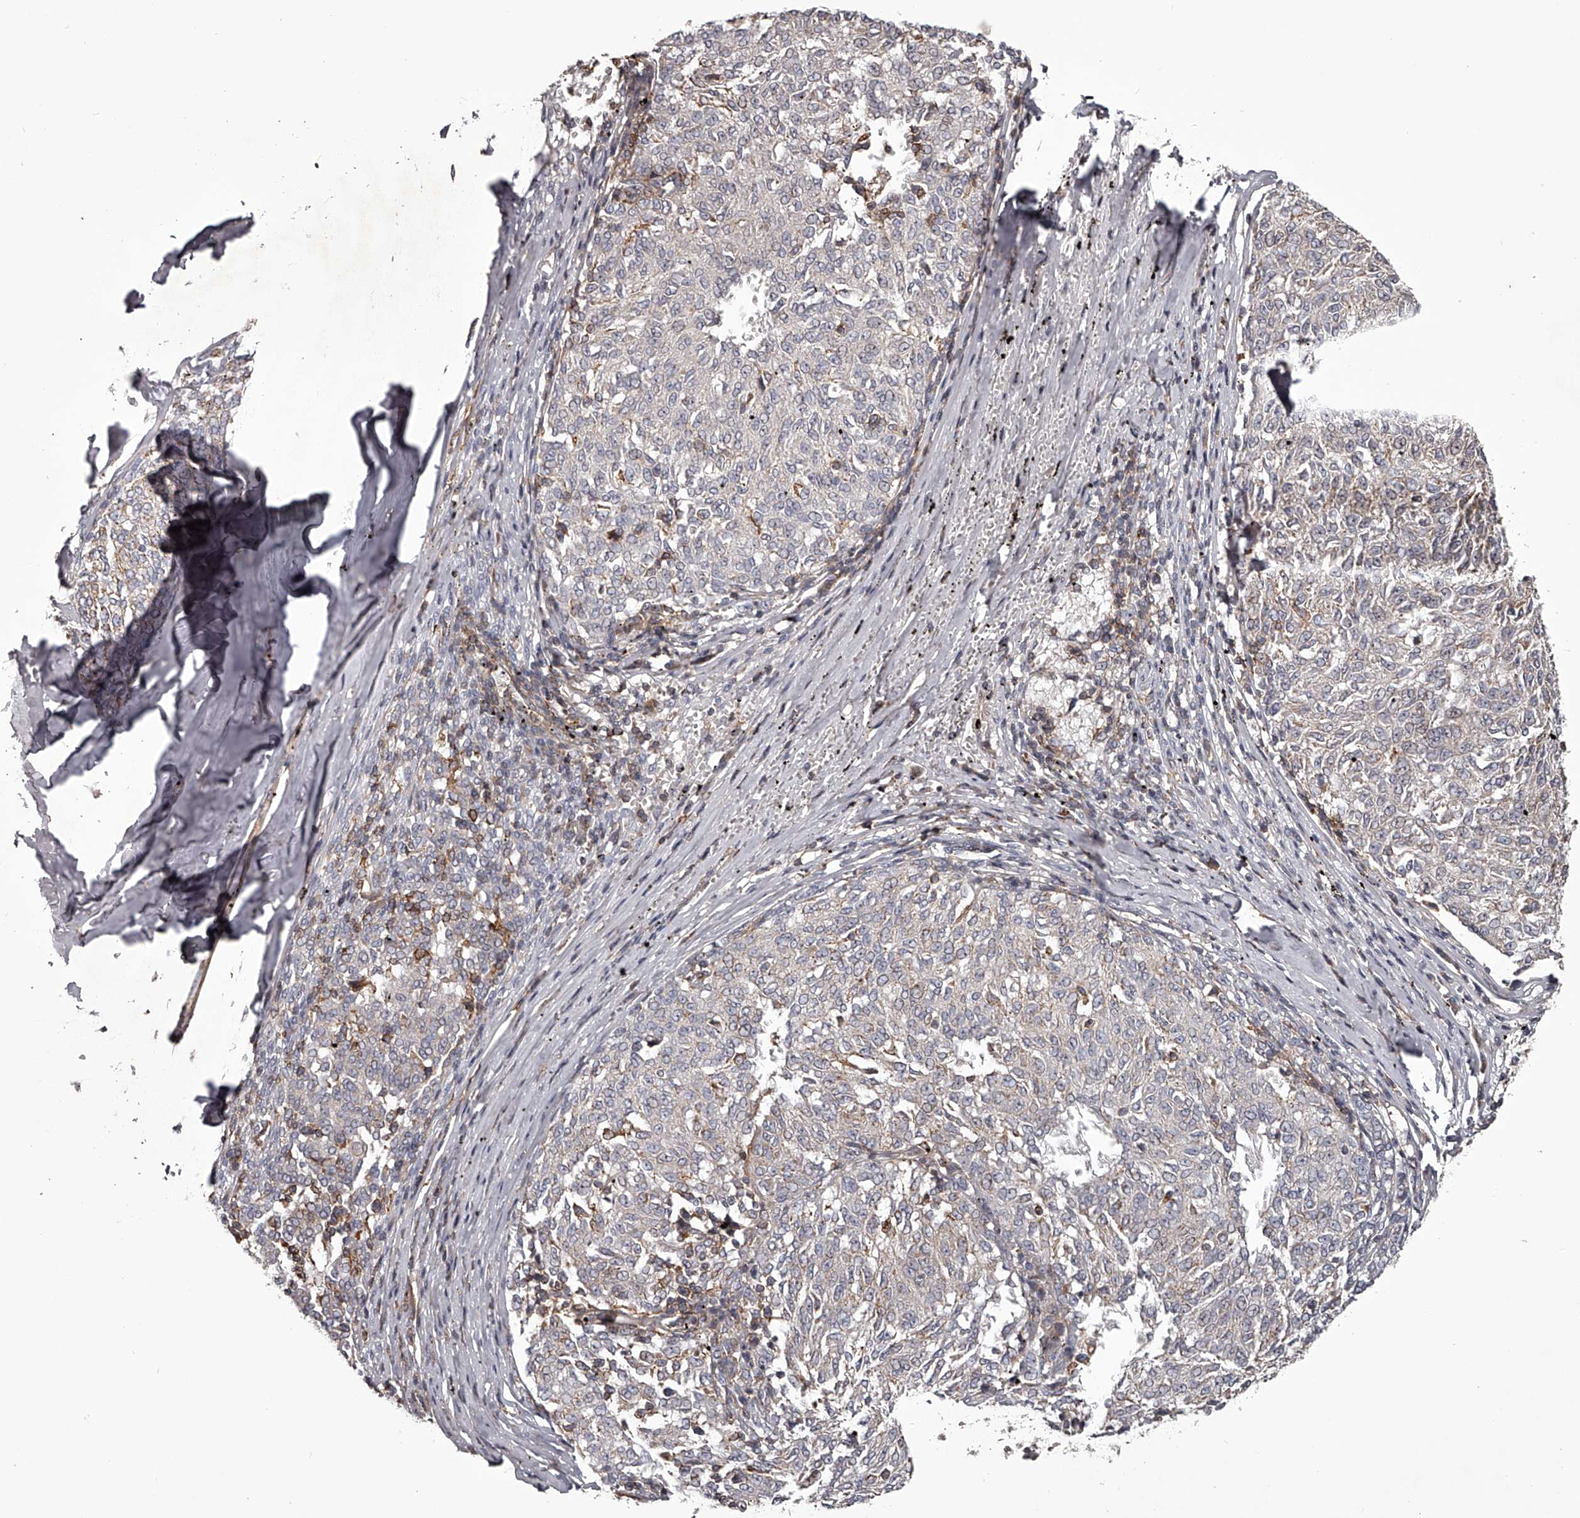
{"staining": {"intensity": "negative", "quantity": "none", "location": "none"}, "tissue": "melanoma", "cell_type": "Tumor cells", "image_type": "cancer", "snomed": [{"axis": "morphology", "description": "Malignant melanoma, NOS"}, {"axis": "topography", "description": "Skin"}], "caption": "Tumor cells are negative for brown protein staining in malignant melanoma. (Brightfield microscopy of DAB immunohistochemistry at high magnification).", "gene": "RRP36", "patient": {"sex": "female", "age": 72}}